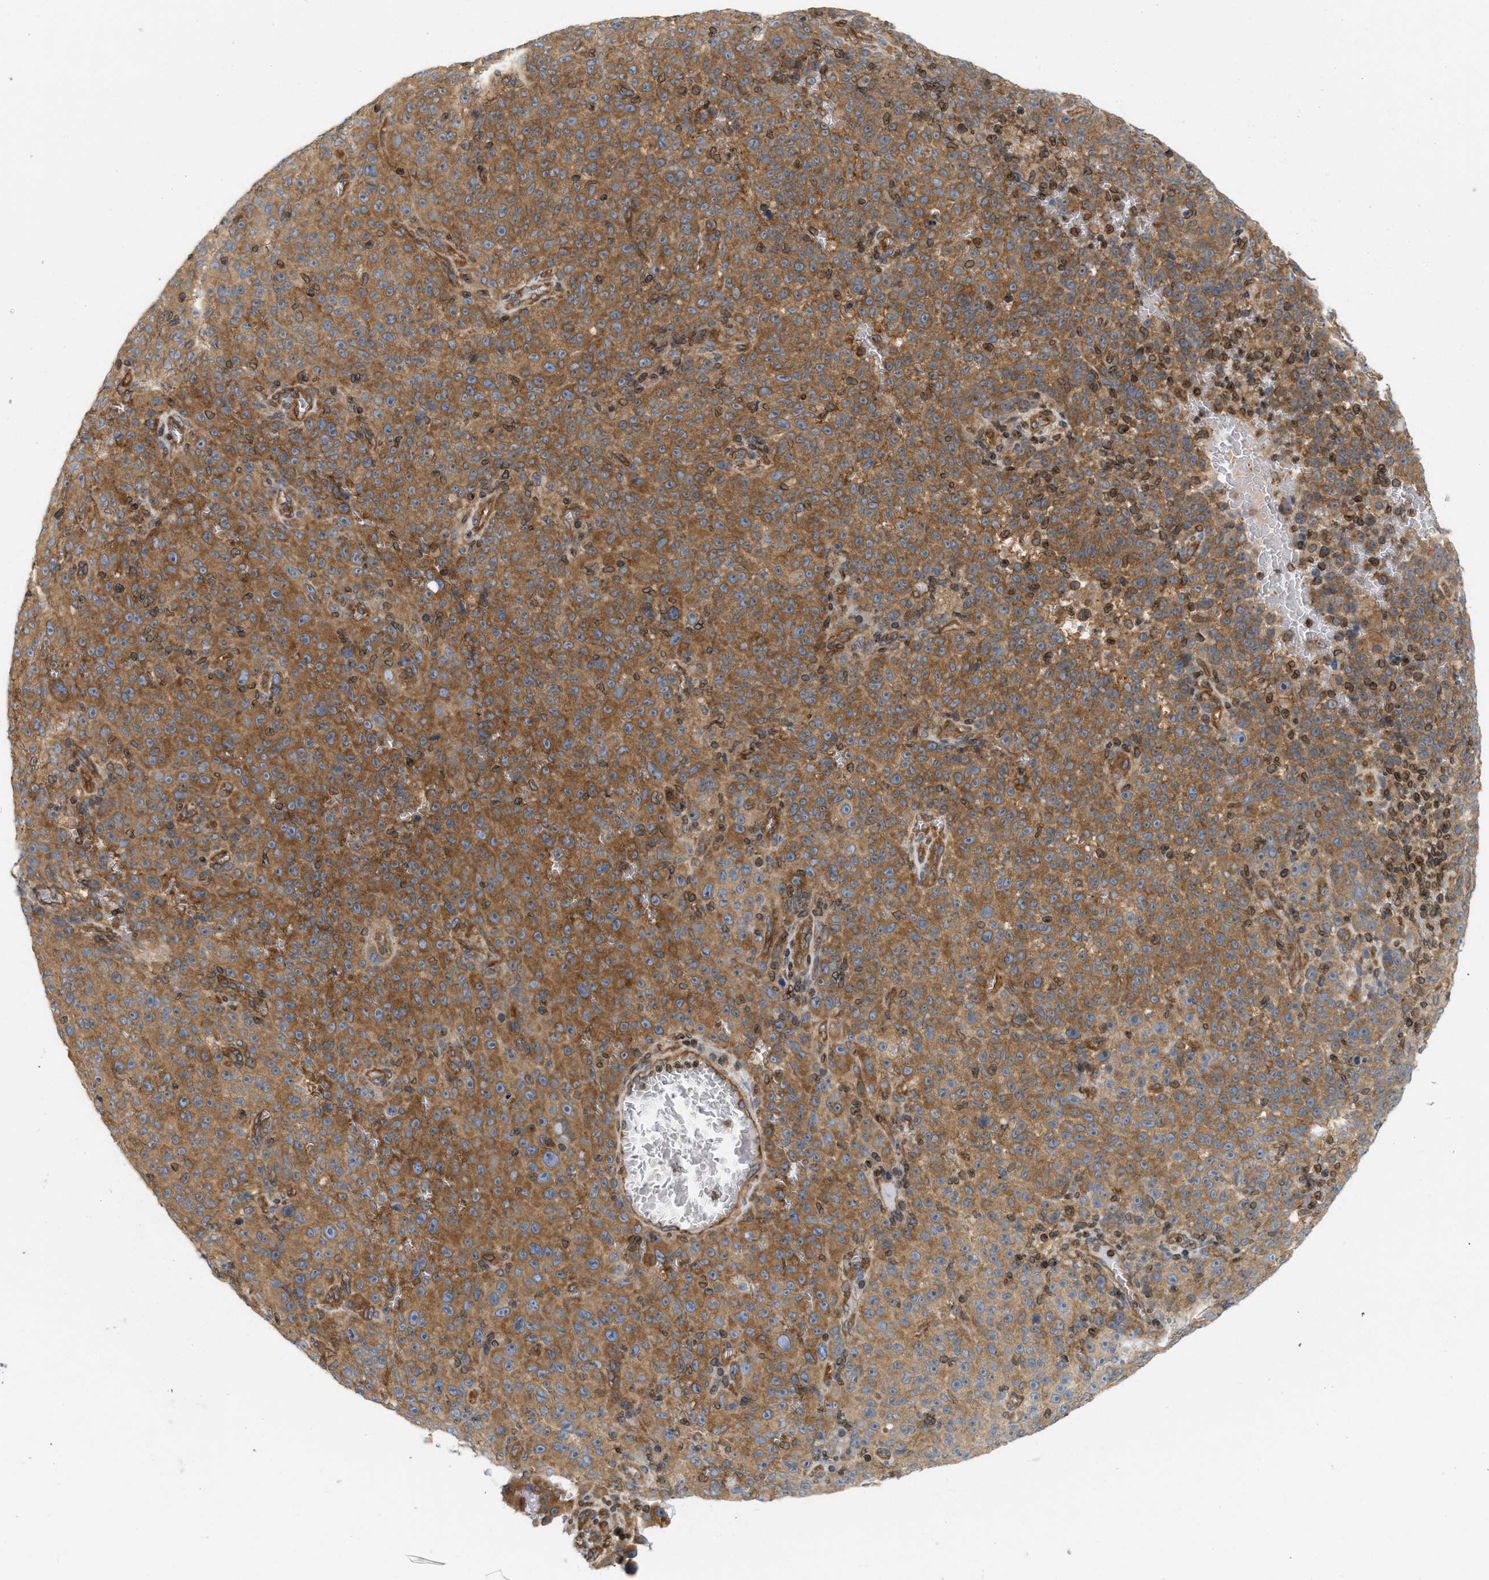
{"staining": {"intensity": "strong", "quantity": ">75%", "location": "cytoplasmic/membranous"}, "tissue": "melanoma", "cell_type": "Tumor cells", "image_type": "cancer", "snomed": [{"axis": "morphology", "description": "Malignant melanoma, NOS"}, {"axis": "topography", "description": "Skin"}], "caption": "Immunohistochemical staining of human malignant melanoma displays high levels of strong cytoplasmic/membranous protein staining in approximately >75% of tumor cells.", "gene": "STRN", "patient": {"sex": "female", "age": 82}}